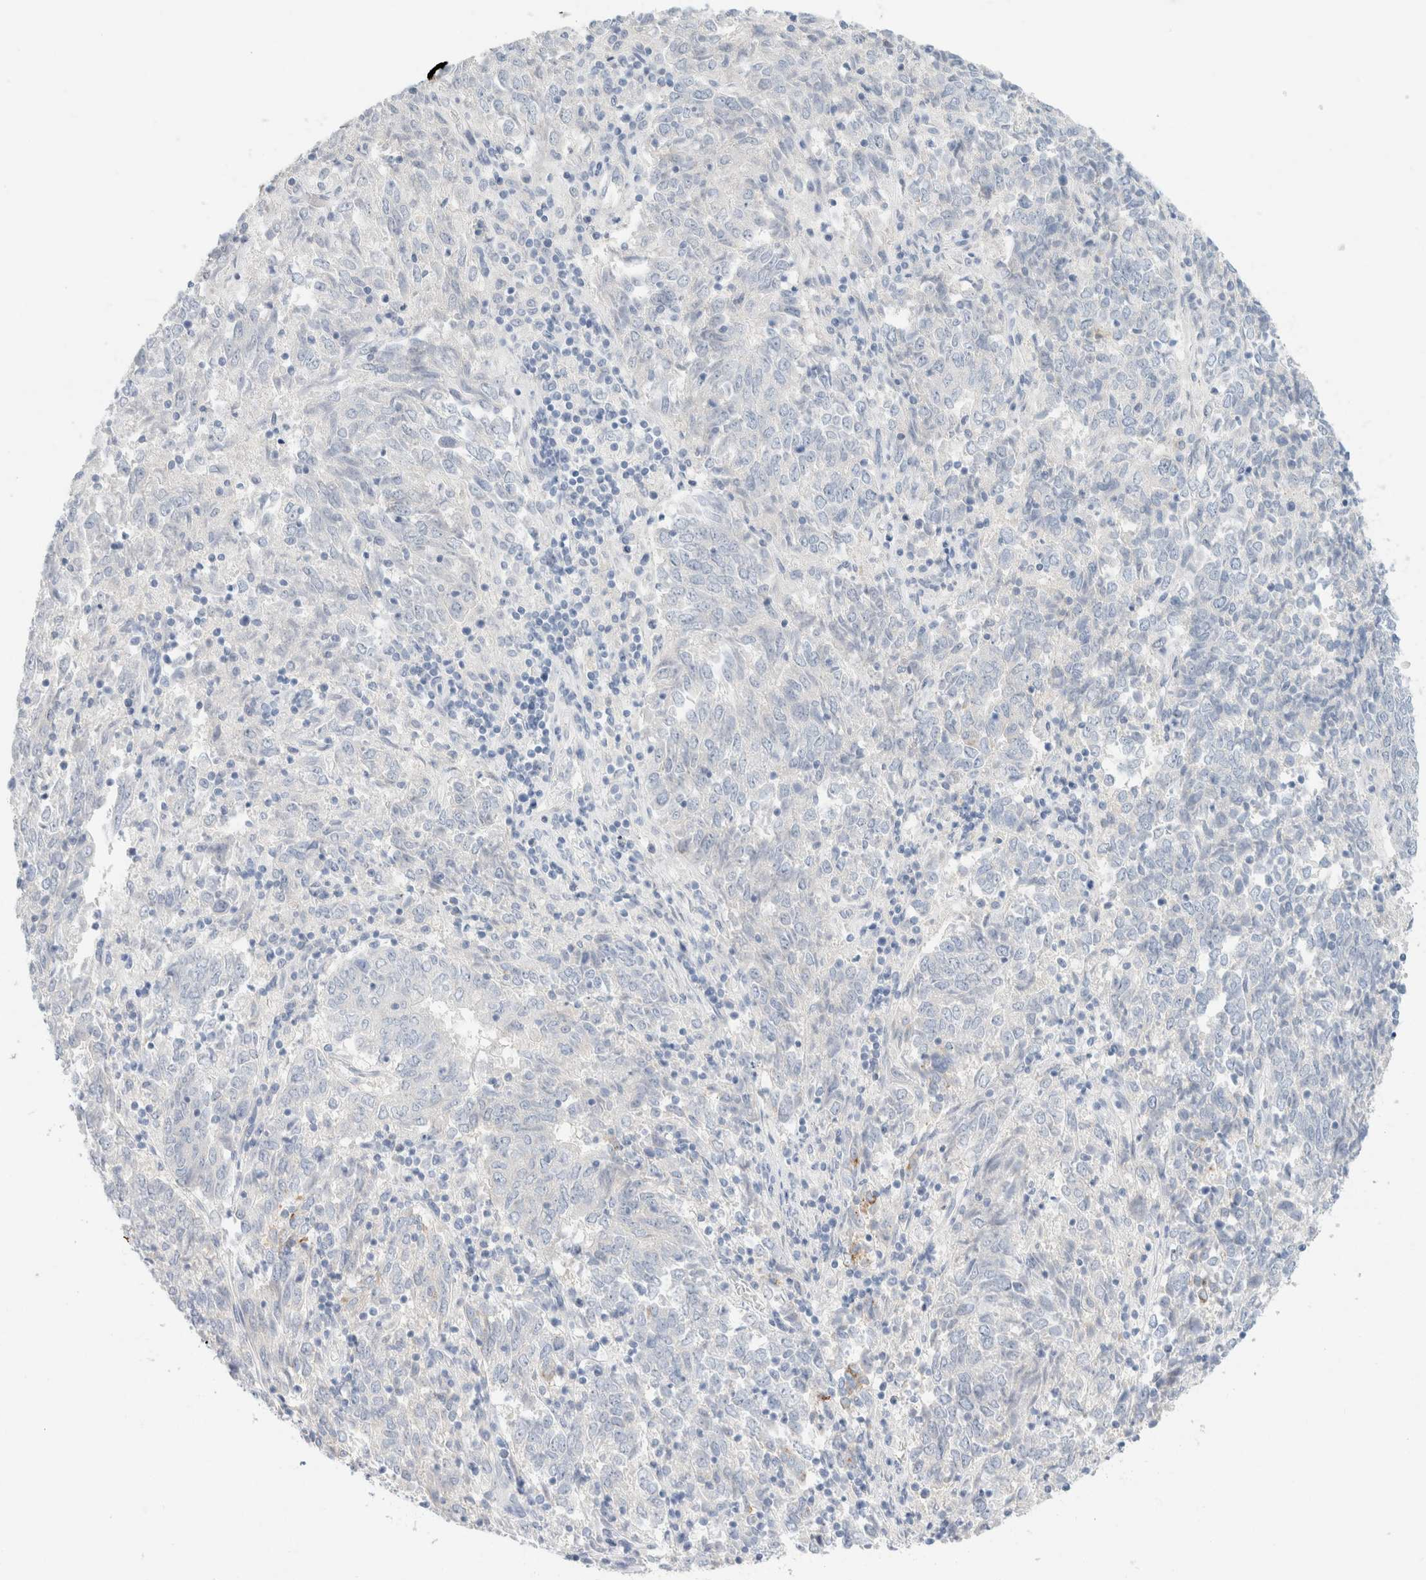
{"staining": {"intensity": "negative", "quantity": "none", "location": "none"}, "tissue": "endometrial cancer", "cell_type": "Tumor cells", "image_type": "cancer", "snomed": [{"axis": "morphology", "description": "Adenocarcinoma, NOS"}, {"axis": "topography", "description": "Endometrium"}], "caption": "This photomicrograph is of endometrial cancer (adenocarcinoma) stained with IHC to label a protein in brown with the nuclei are counter-stained blue. There is no staining in tumor cells.", "gene": "CPQ", "patient": {"sex": "female", "age": 80}}